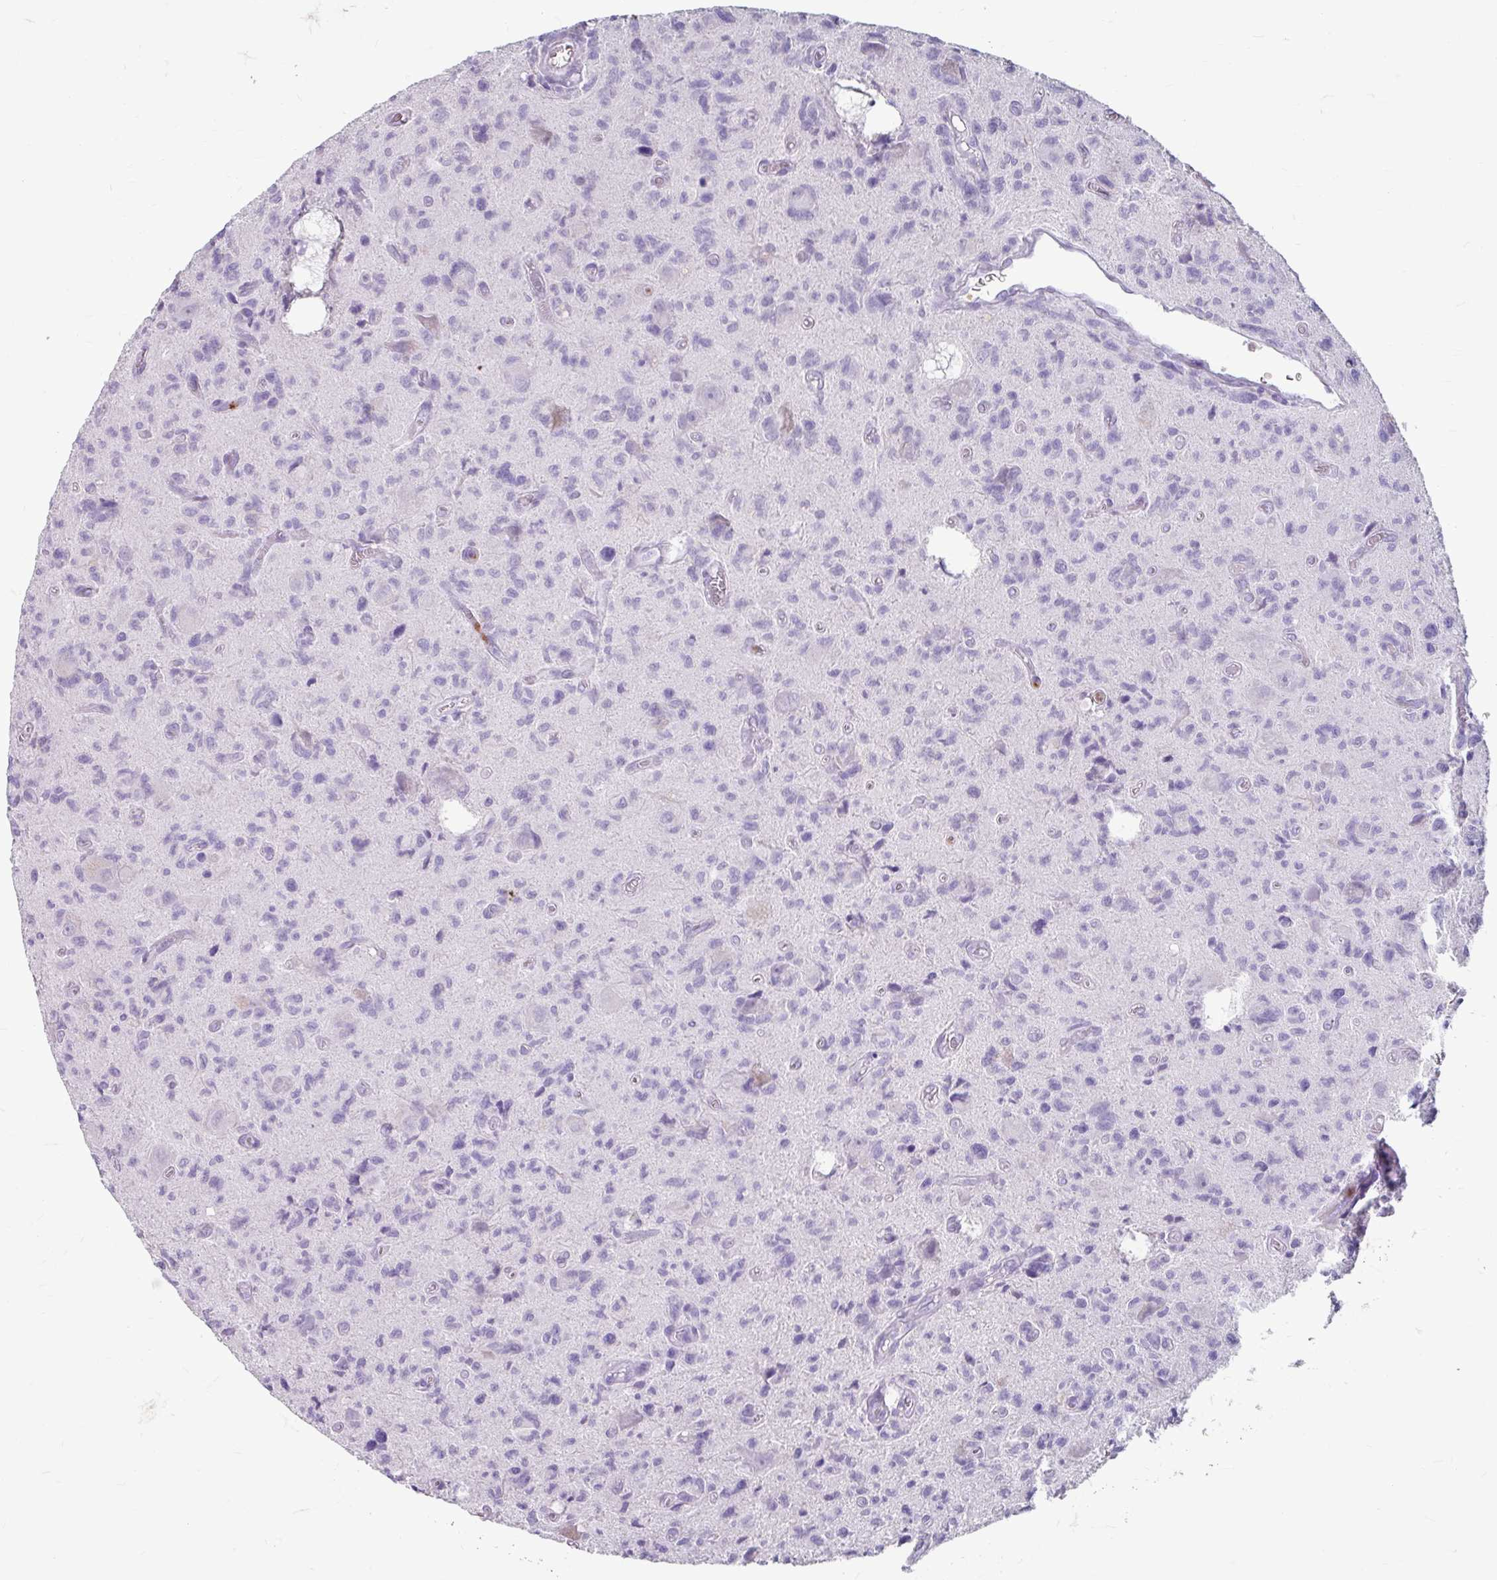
{"staining": {"intensity": "negative", "quantity": "none", "location": "none"}, "tissue": "glioma", "cell_type": "Tumor cells", "image_type": "cancer", "snomed": [{"axis": "morphology", "description": "Glioma, malignant, High grade"}, {"axis": "topography", "description": "Brain"}], "caption": "The immunohistochemistry (IHC) micrograph has no significant expression in tumor cells of malignant high-grade glioma tissue. (Immunohistochemistry, brightfield microscopy, high magnification).", "gene": "ANKRD1", "patient": {"sex": "male", "age": 76}}